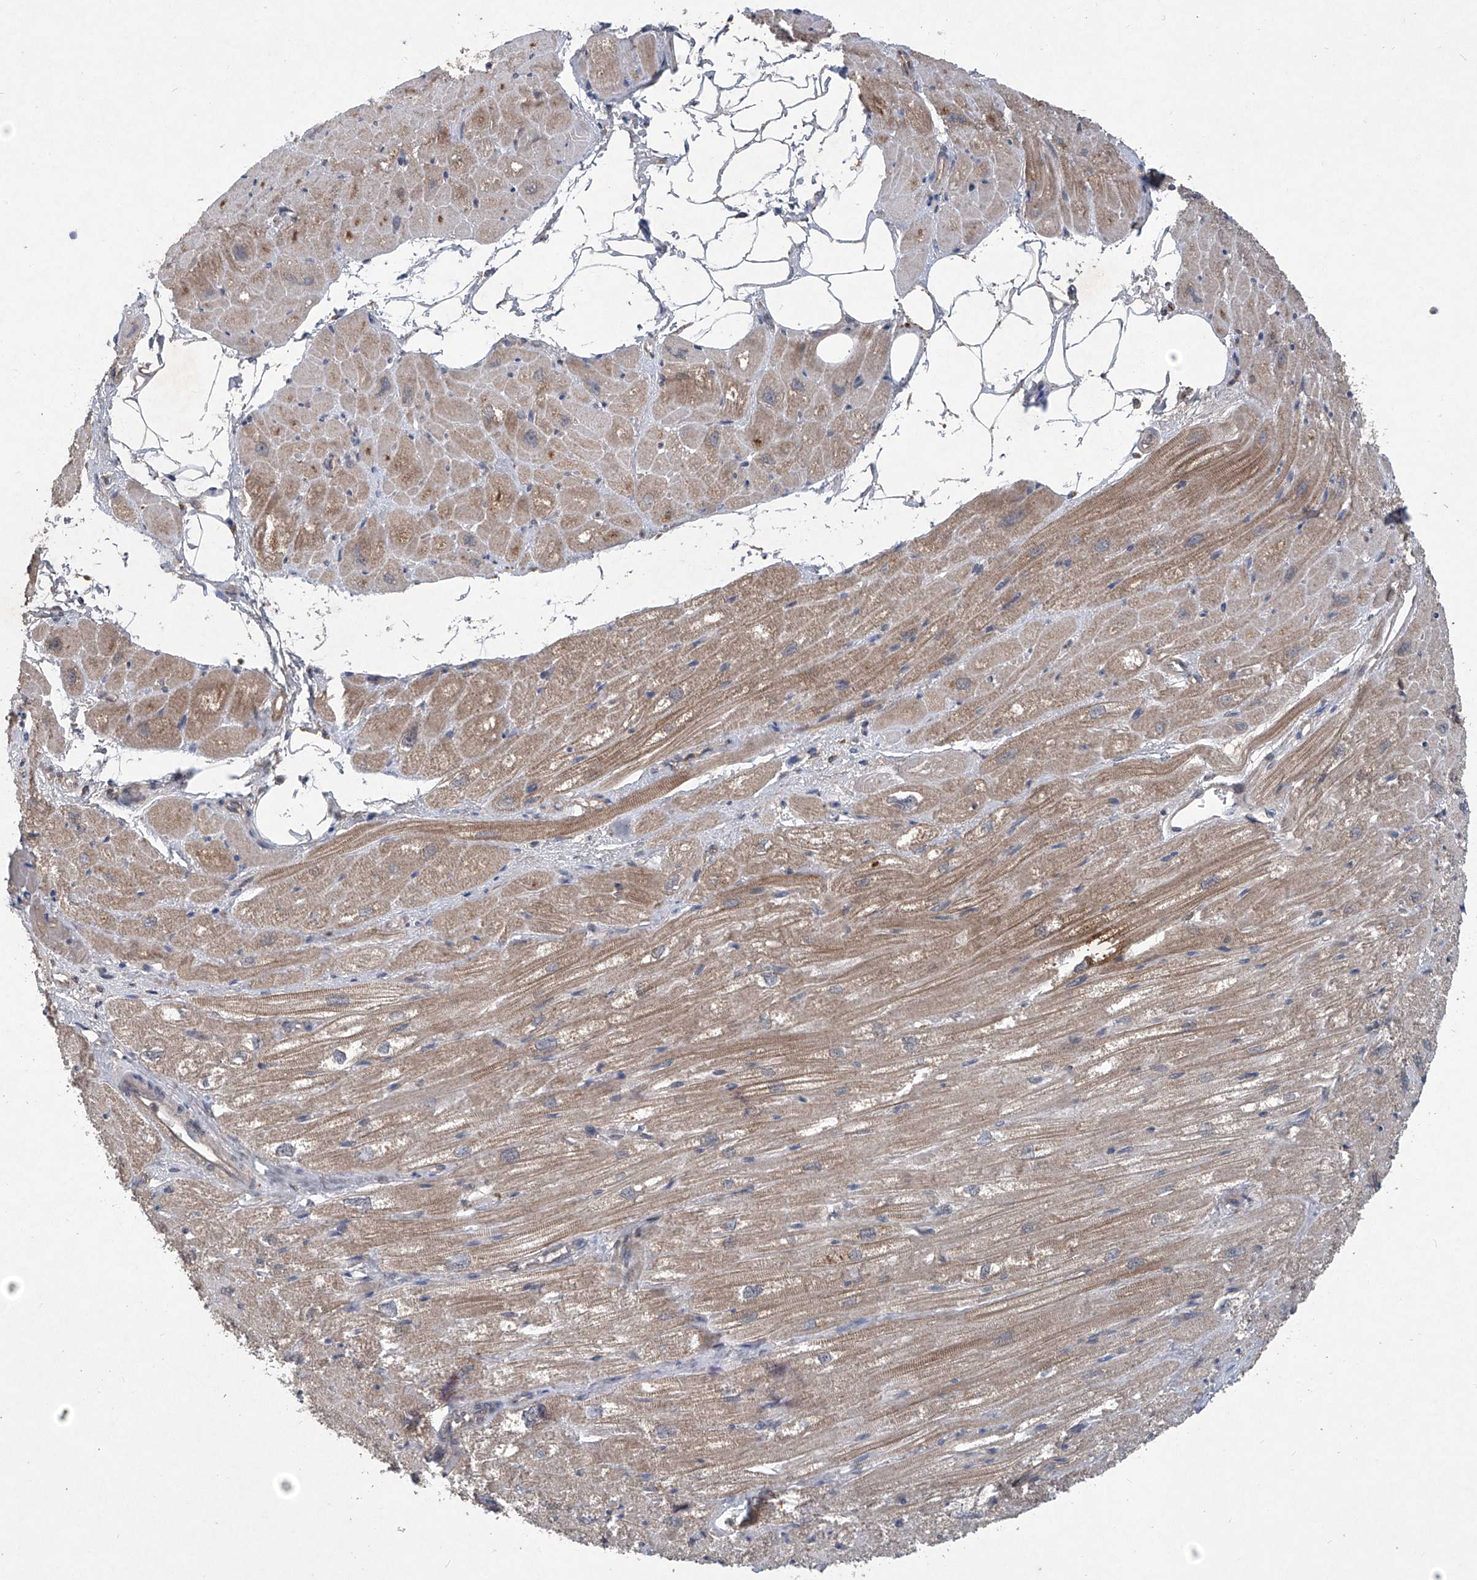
{"staining": {"intensity": "moderate", "quantity": ">75%", "location": "cytoplasmic/membranous"}, "tissue": "heart muscle", "cell_type": "Cardiomyocytes", "image_type": "normal", "snomed": [{"axis": "morphology", "description": "Normal tissue, NOS"}, {"axis": "topography", "description": "Heart"}], "caption": "The image reveals staining of unremarkable heart muscle, revealing moderate cytoplasmic/membranous protein staining (brown color) within cardiomyocytes.", "gene": "SUMF2", "patient": {"sex": "male", "age": 50}}